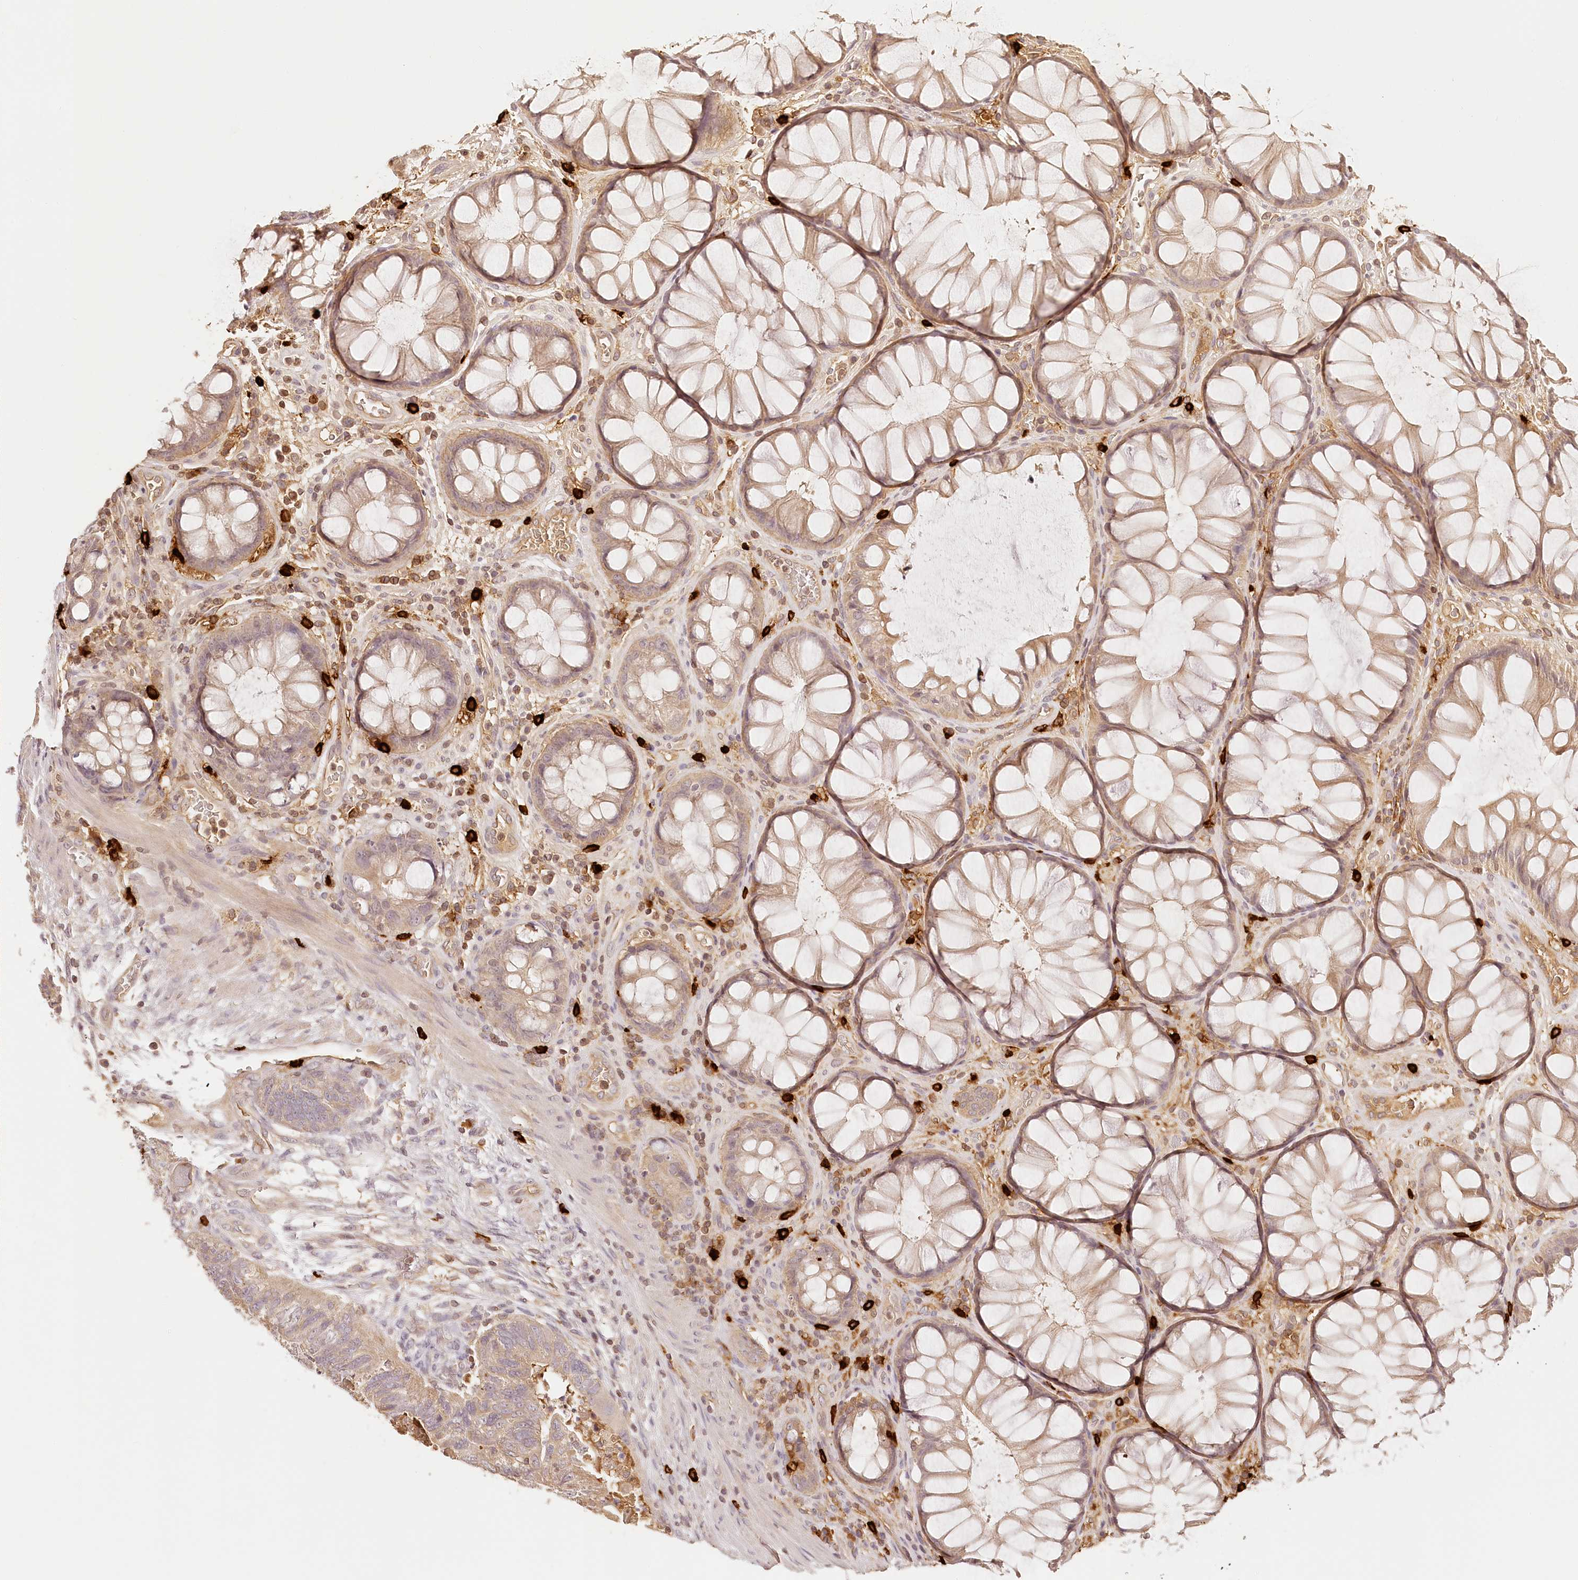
{"staining": {"intensity": "negative", "quantity": "none", "location": "none"}, "tissue": "colorectal cancer", "cell_type": "Tumor cells", "image_type": "cancer", "snomed": [{"axis": "morphology", "description": "Adenocarcinoma, NOS"}, {"axis": "topography", "description": "Rectum"}], "caption": "Immunohistochemistry of human colorectal cancer (adenocarcinoma) exhibits no staining in tumor cells.", "gene": "SYNGR1", "patient": {"sex": "male", "age": 63}}